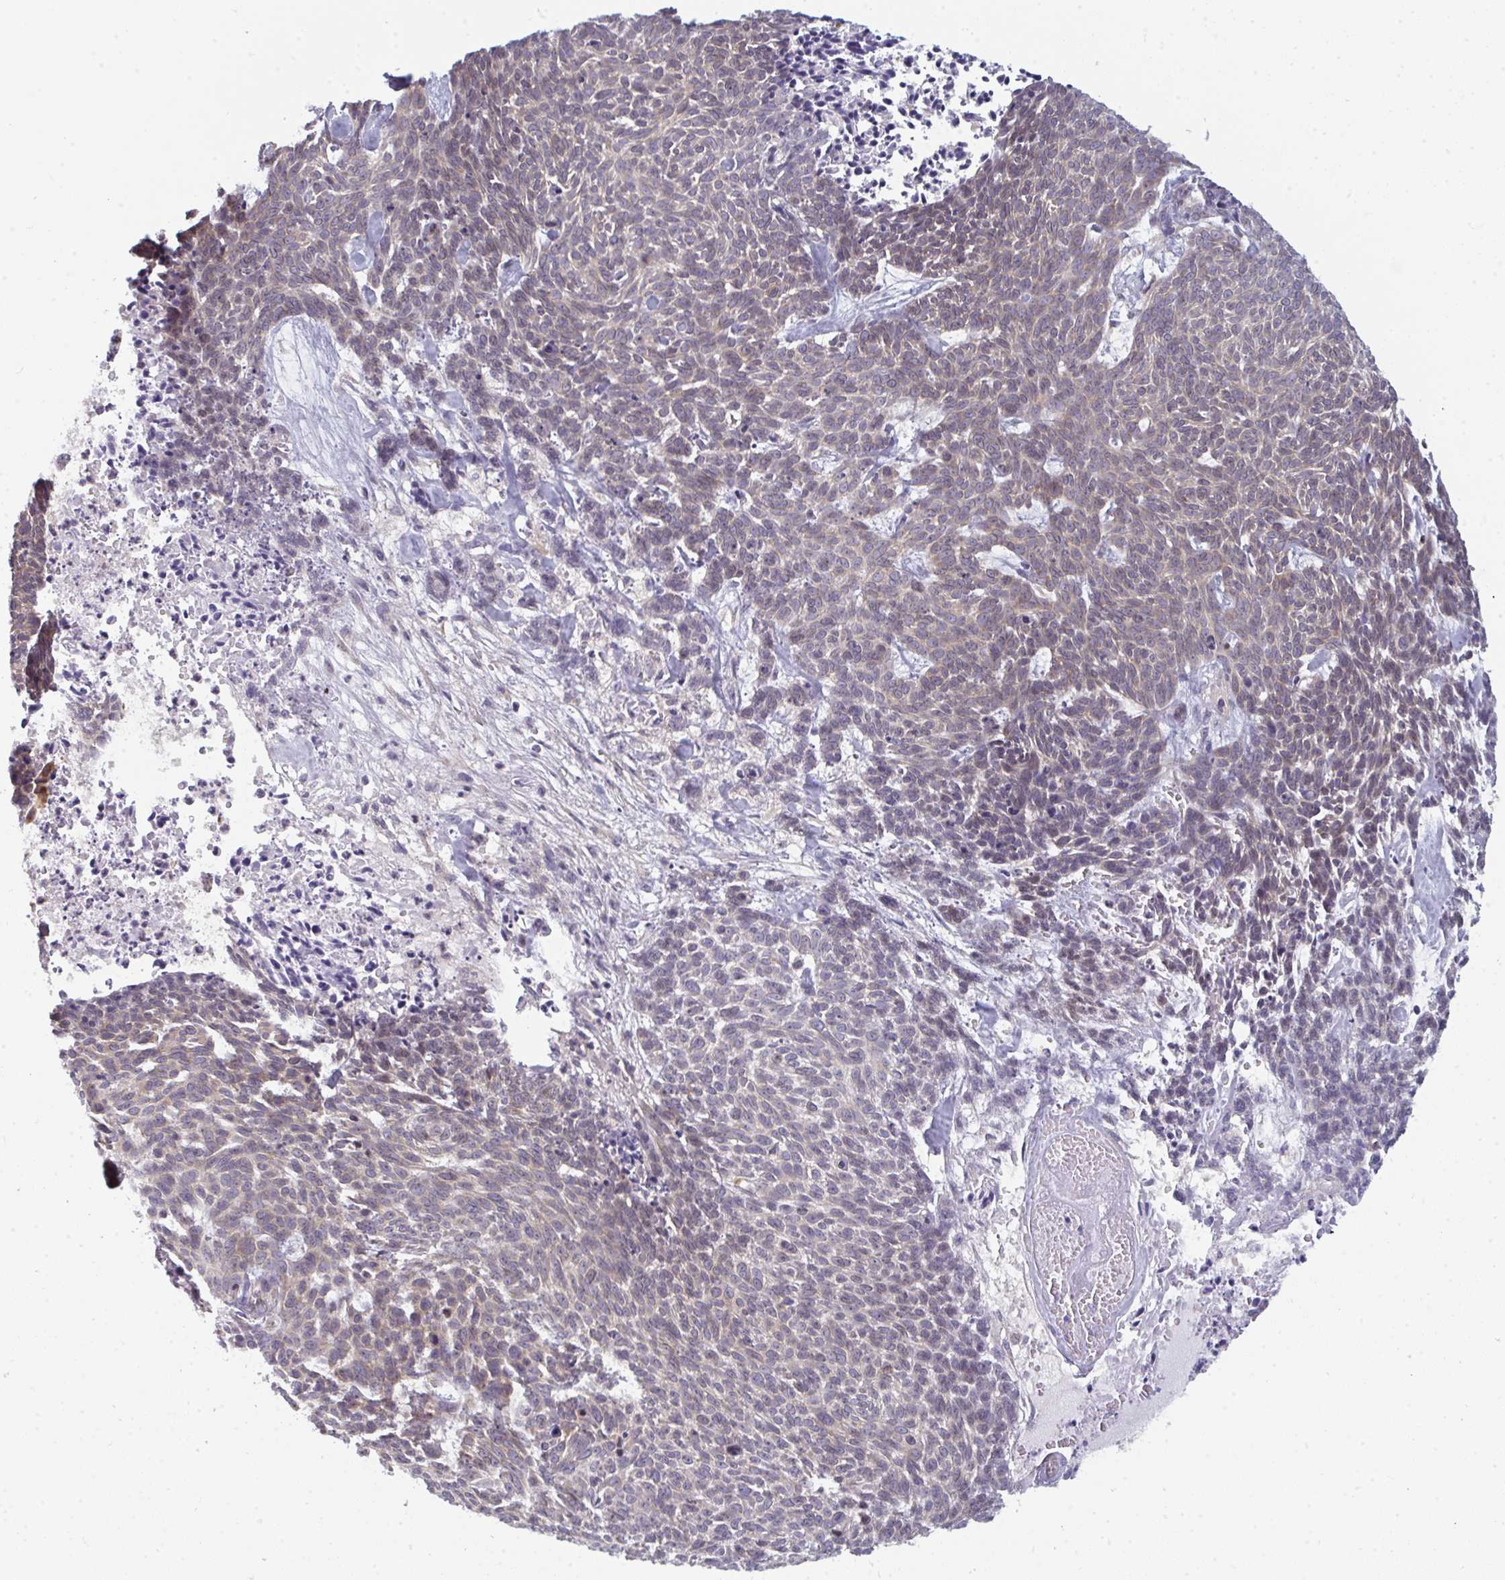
{"staining": {"intensity": "weak", "quantity": "<25%", "location": "cytoplasmic/membranous"}, "tissue": "skin cancer", "cell_type": "Tumor cells", "image_type": "cancer", "snomed": [{"axis": "morphology", "description": "Basal cell carcinoma"}, {"axis": "topography", "description": "Skin"}], "caption": "Immunohistochemical staining of human skin basal cell carcinoma reveals no significant positivity in tumor cells.", "gene": "LYSMD4", "patient": {"sex": "female", "age": 93}}